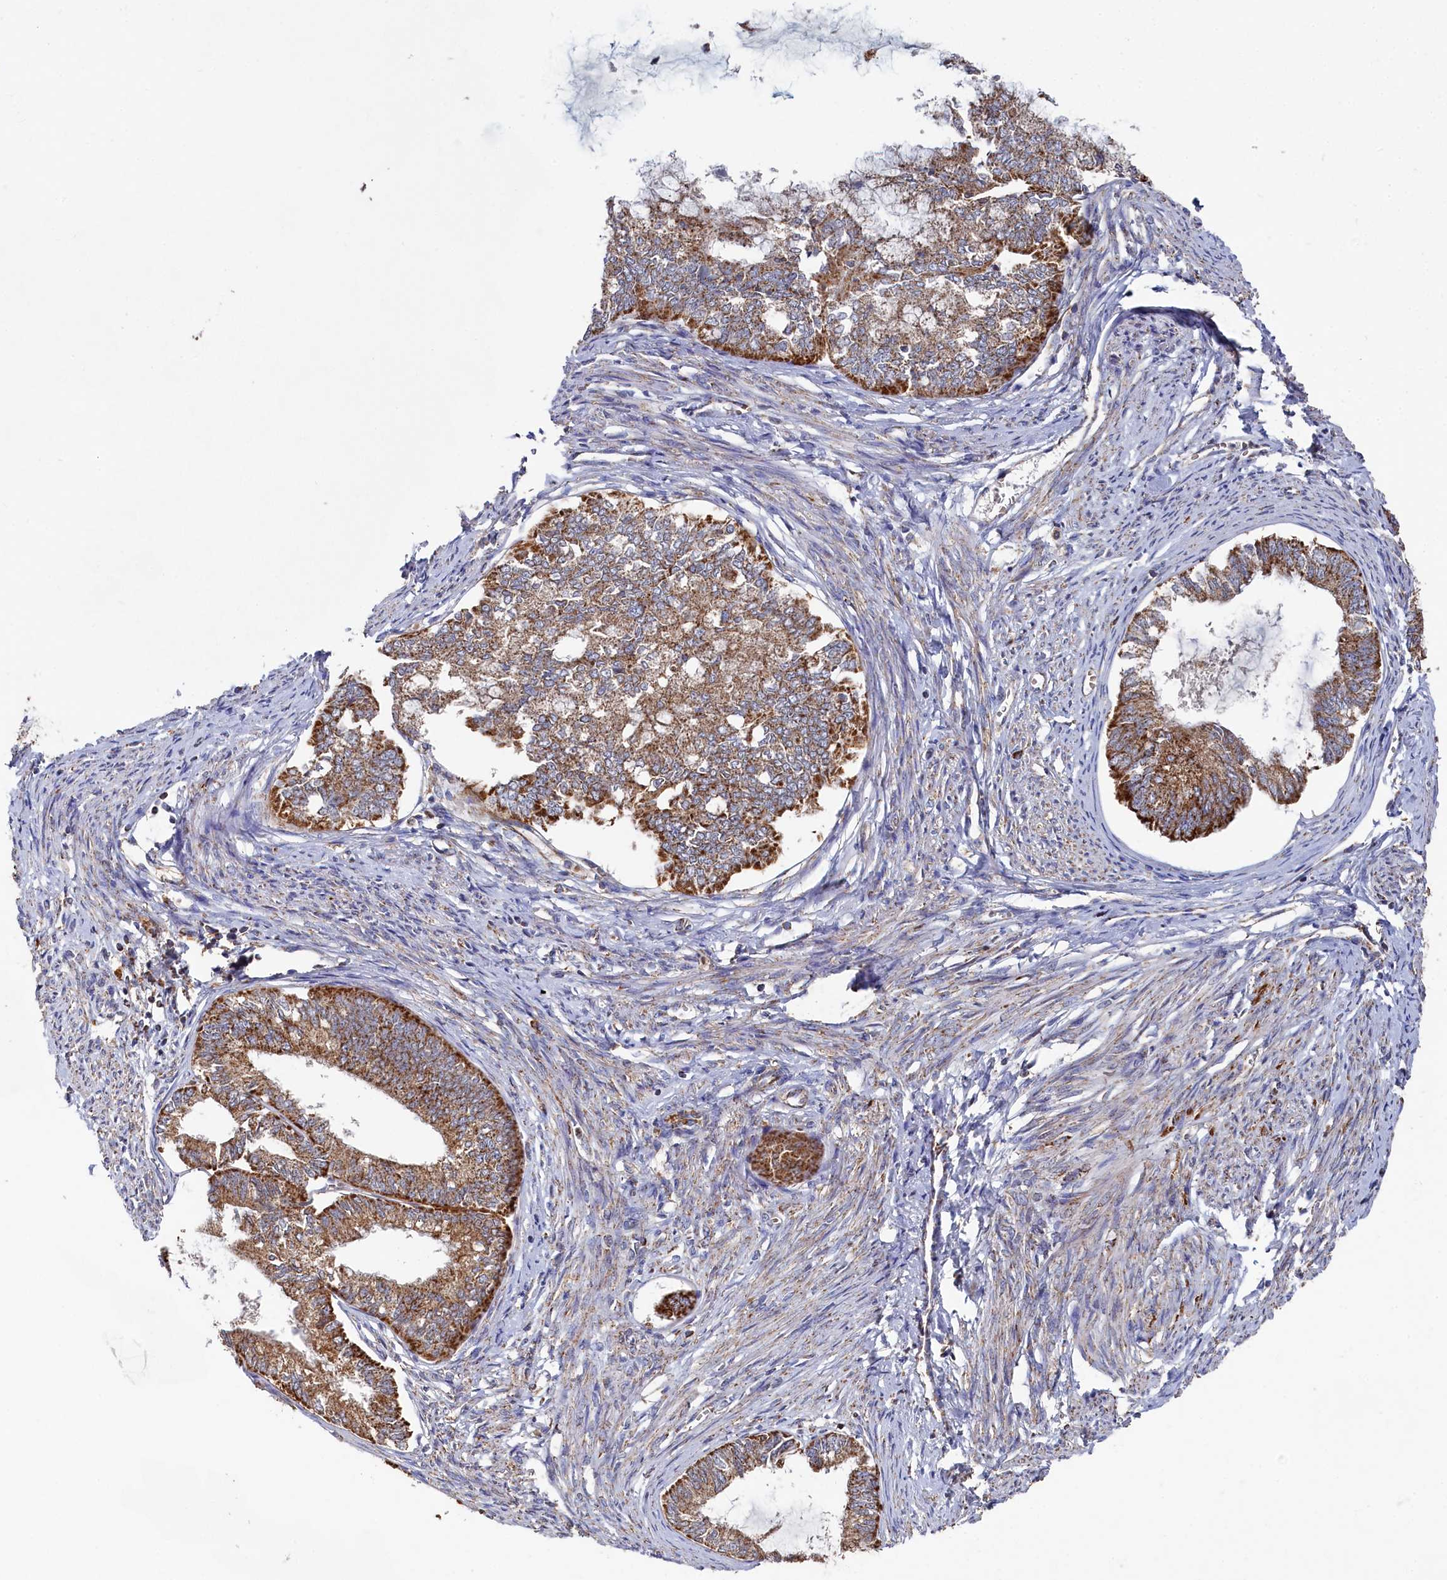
{"staining": {"intensity": "moderate", "quantity": ">75%", "location": "cytoplasmic/membranous"}, "tissue": "endometrial cancer", "cell_type": "Tumor cells", "image_type": "cancer", "snomed": [{"axis": "morphology", "description": "Adenocarcinoma, NOS"}, {"axis": "topography", "description": "Endometrium"}], "caption": "DAB immunohistochemical staining of endometrial cancer (adenocarcinoma) exhibits moderate cytoplasmic/membranous protein positivity in approximately >75% of tumor cells.", "gene": "HAUS2", "patient": {"sex": "female", "age": 86}}